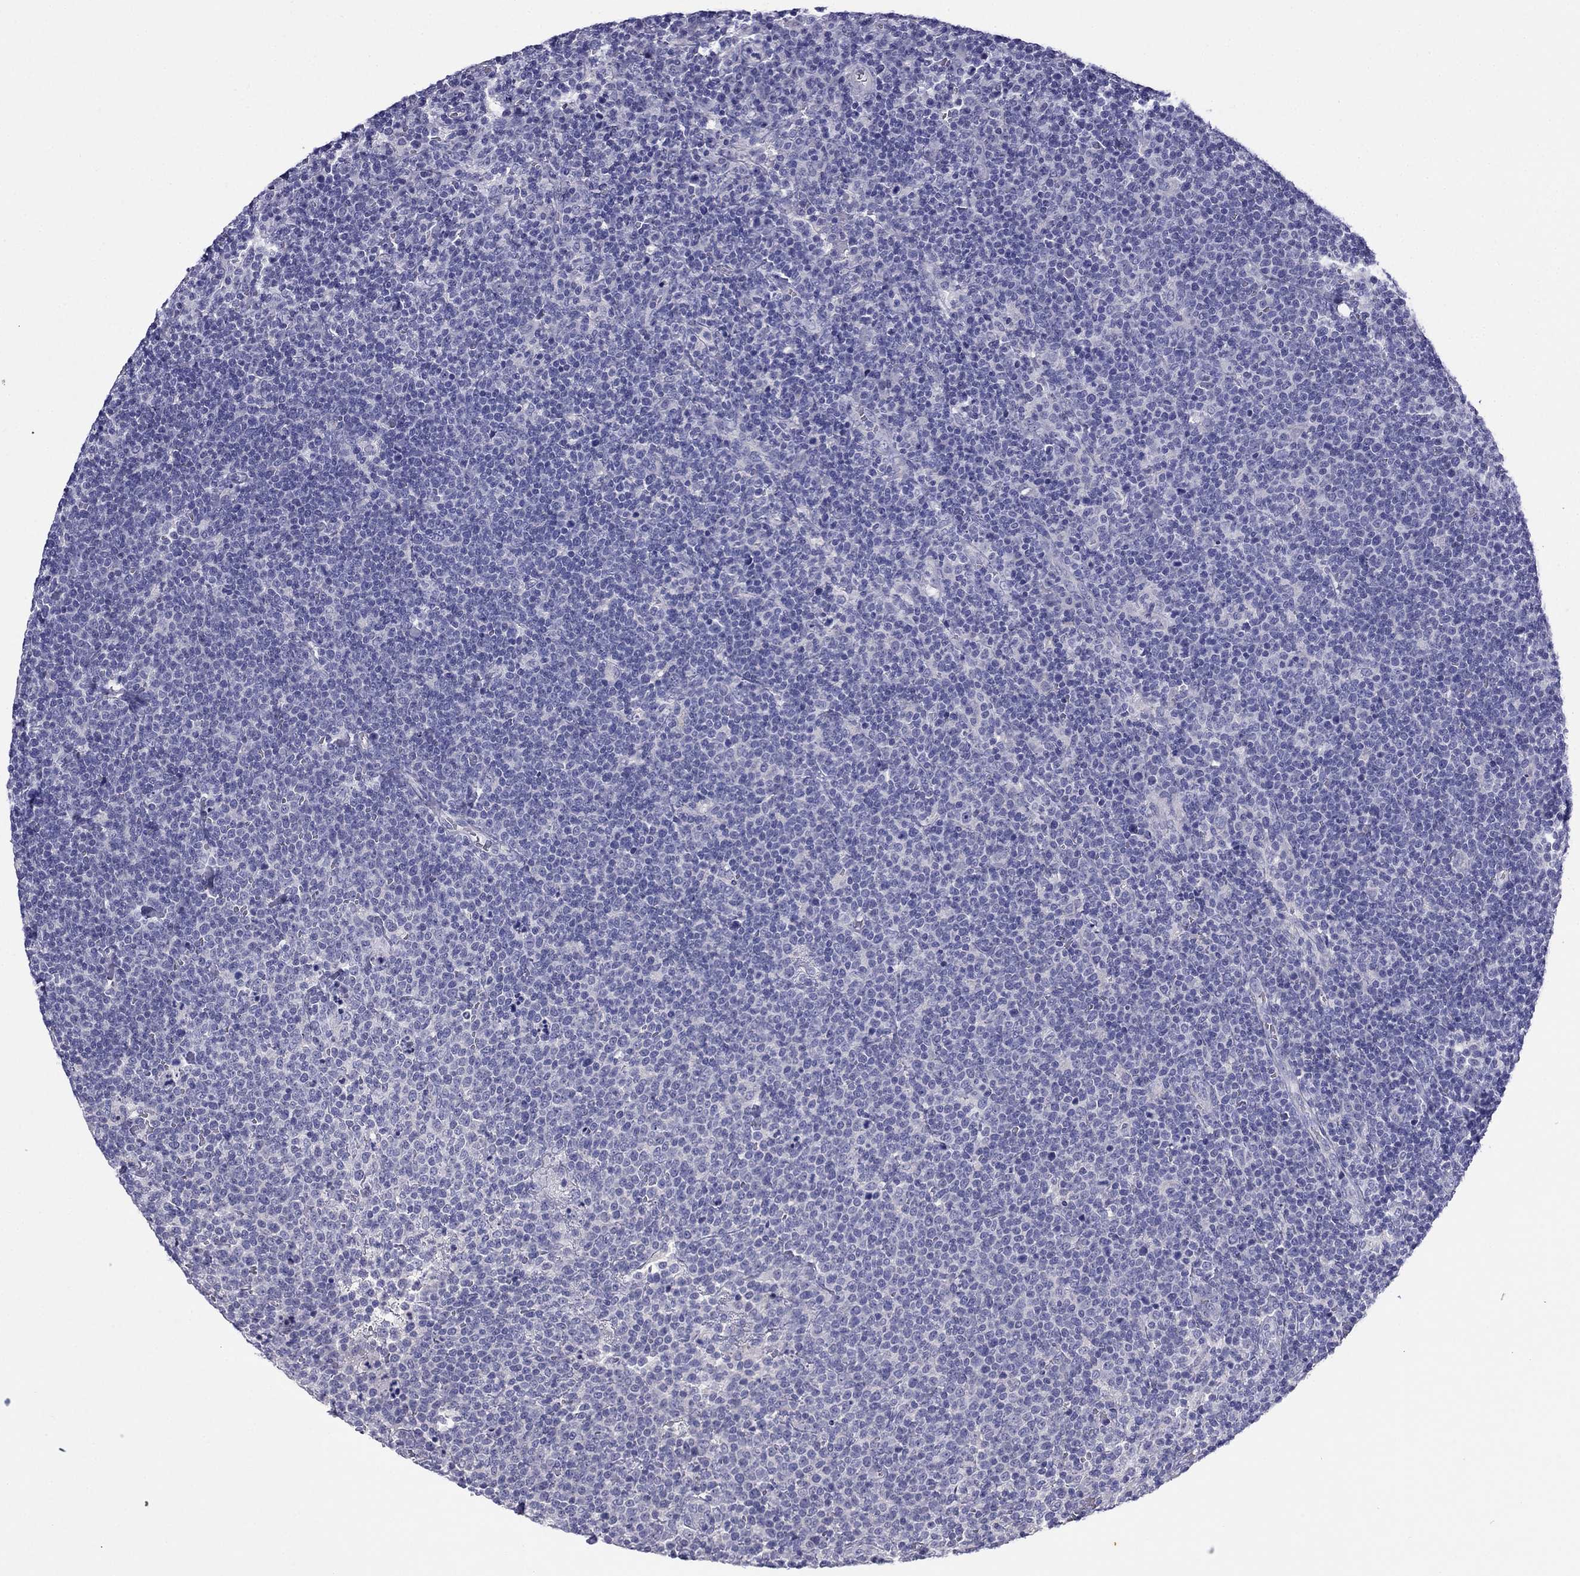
{"staining": {"intensity": "negative", "quantity": "none", "location": "none"}, "tissue": "lymphoma", "cell_type": "Tumor cells", "image_type": "cancer", "snomed": [{"axis": "morphology", "description": "Malignant lymphoma, non-Hodgkin's type, High grade"}, {"axis": "topography", "description": "Lymph node"}], "caption": "Tumor cells show no significant protein positivity in high-grade malignant lymphoma, non-Hodgkin's type.", "gene": "MYO15A", "patient": {"sex": "male", "age": 61}}